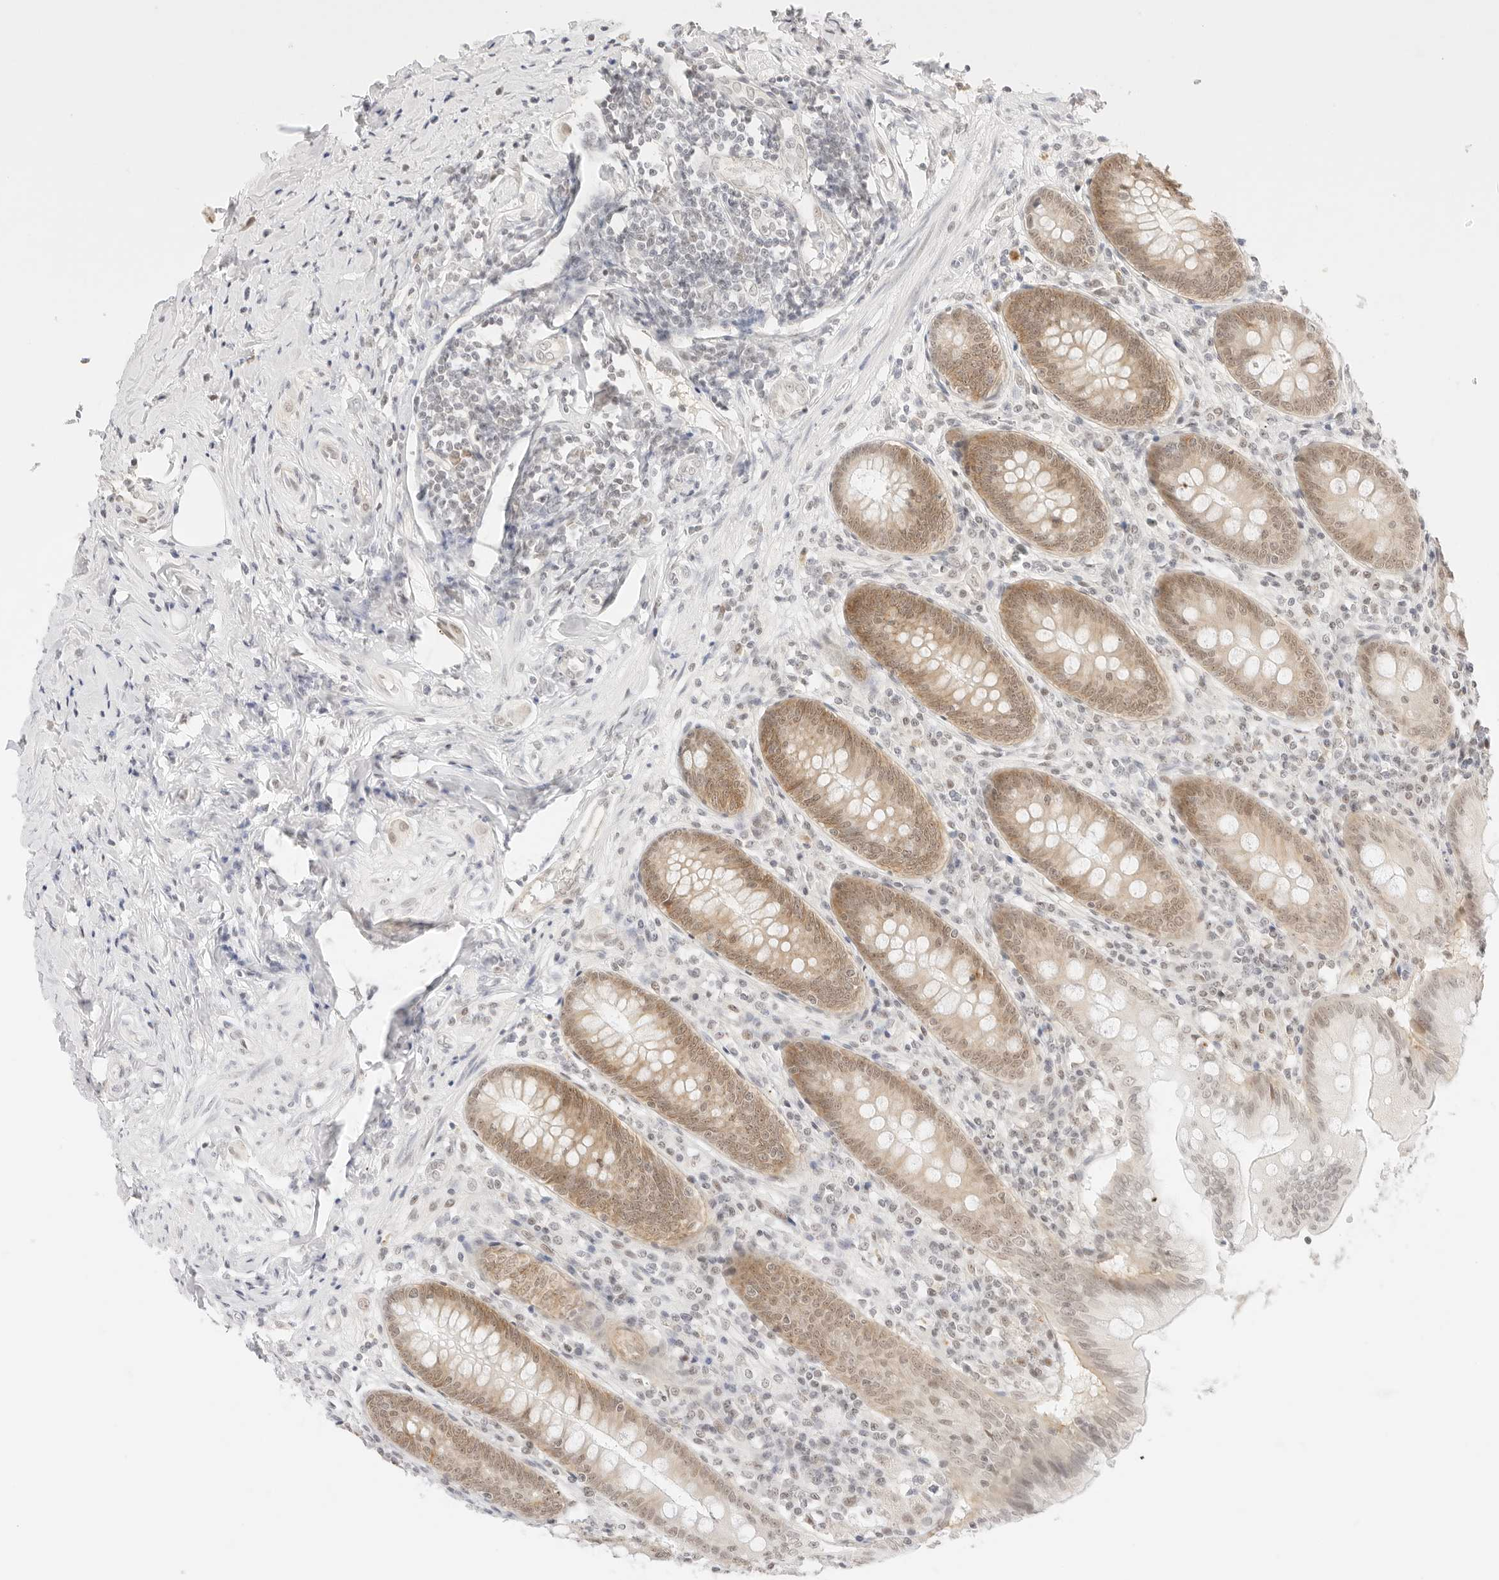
{"staining": {"intensity": "moderate", "quantity": ">75%", "location": "cytoplasmic/membranous,nuclear"}, "tissue": "appendix", "cell_type": "Glandular cells", "image_type": "normal", "snomed": [{"axis": "morphology", "description": "Normal tissue, NOS"}, {"axis": "topography", "description": "Appendix"}], "caption": "This photomicrograph displays IHC staining of unremarkable appendix, with medium moderate cytoplasmic/membranous,nuclear positivity in about >75% of glandular cells.", "gene": "ITGA6", "patient": {"sex": "female", "age": 54}}